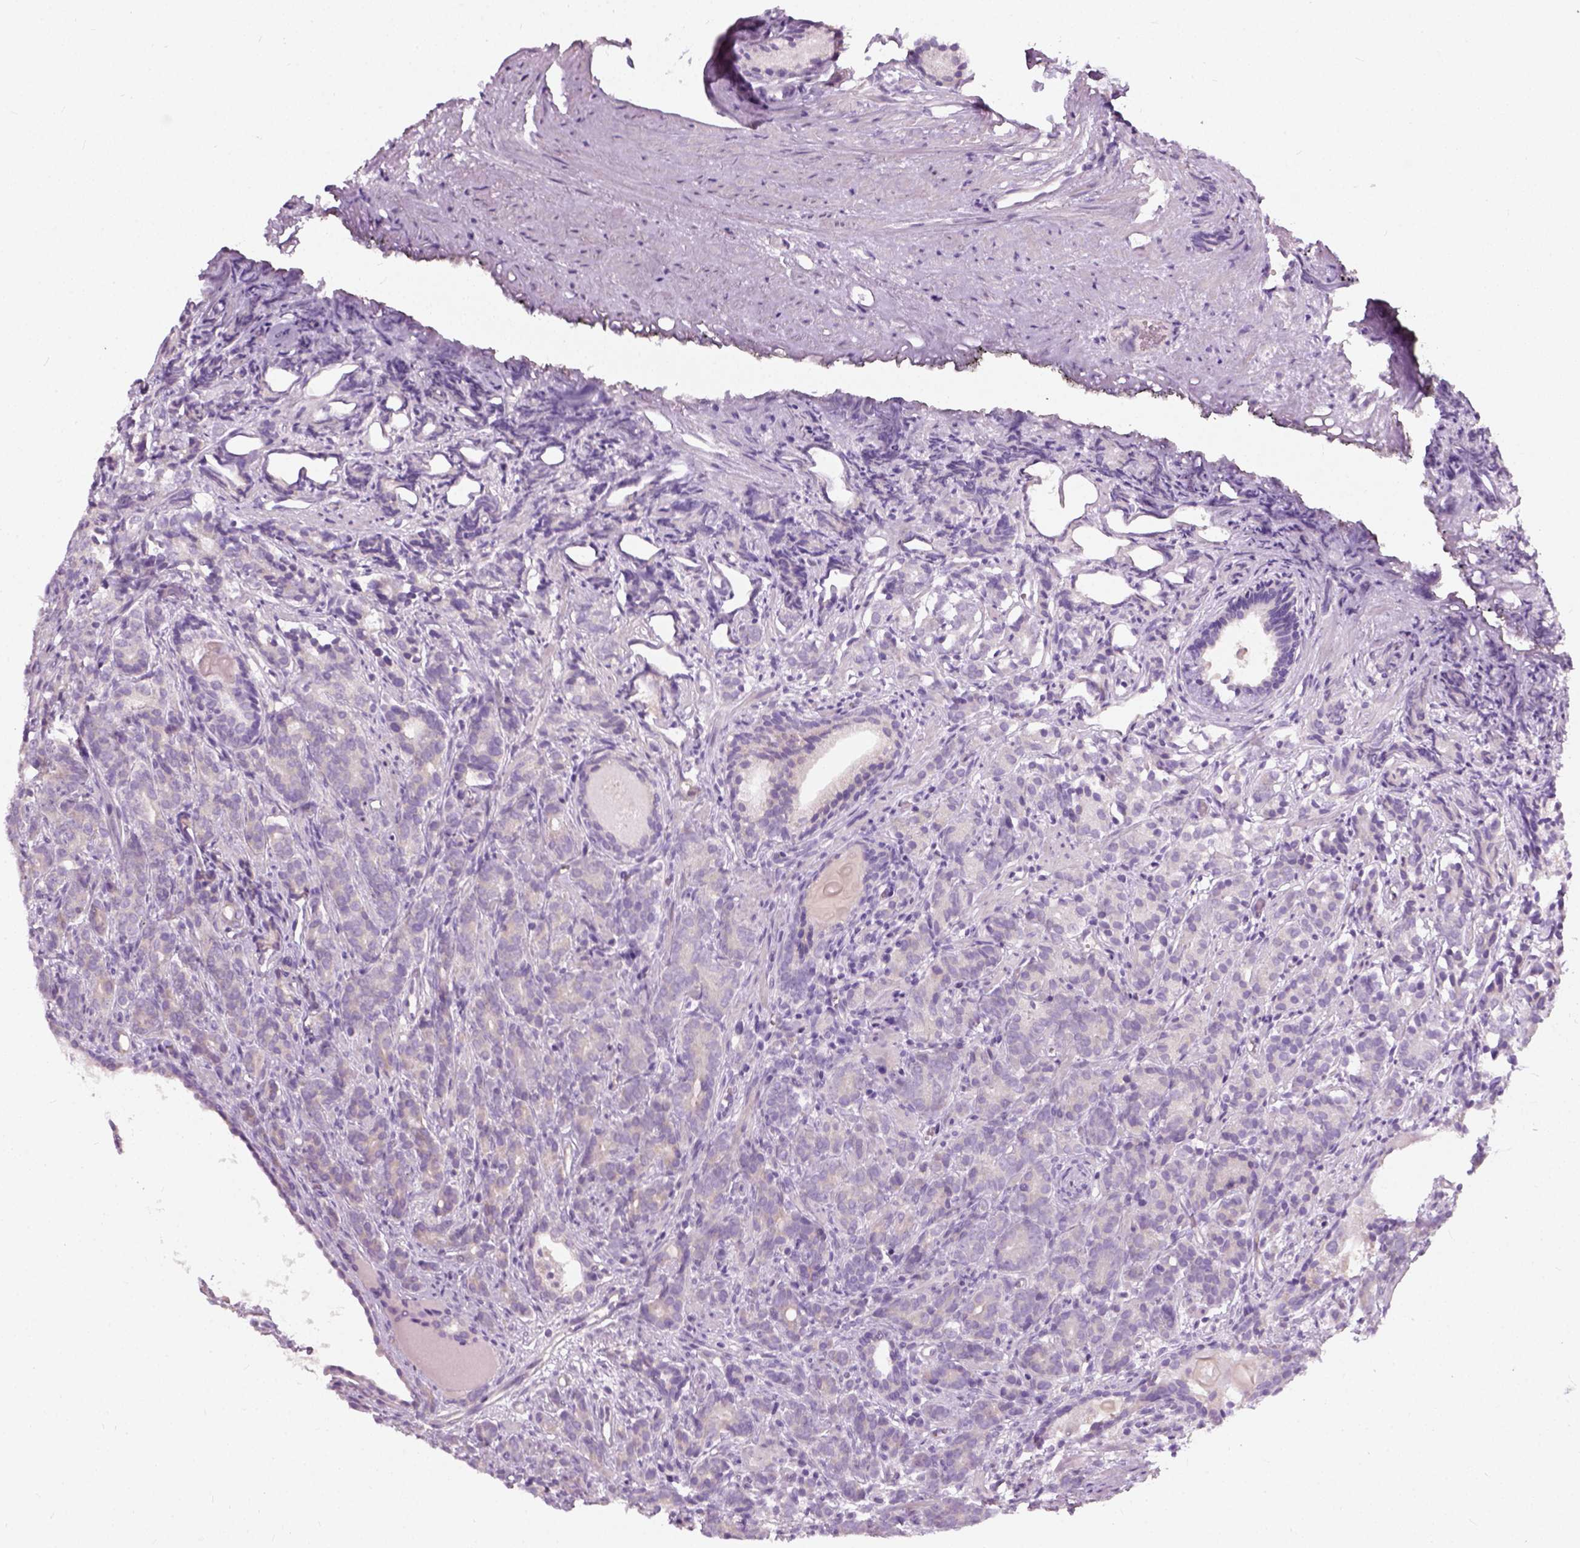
{"staining": {"intensity": "negative", "quantity": "none", "location": "none"}, "tissue": "prostate cancer", "cell_type": "Tumor cells", "image_type": "cancer", "snomed": [{"axis": "morphology", "description": "Adenocarcinoma, High grade"}, {"axis": "topography", "description": "Prostate"}], "caption": "DAB (3,3'-diaminobenzidine) immunohistochemical staining of high-grade adenocarcinoma (prostate) exhibits no significant positivity in tumor cells.", "gene": "TRIM72", "patient": {"sex": "male", "age": 84}}